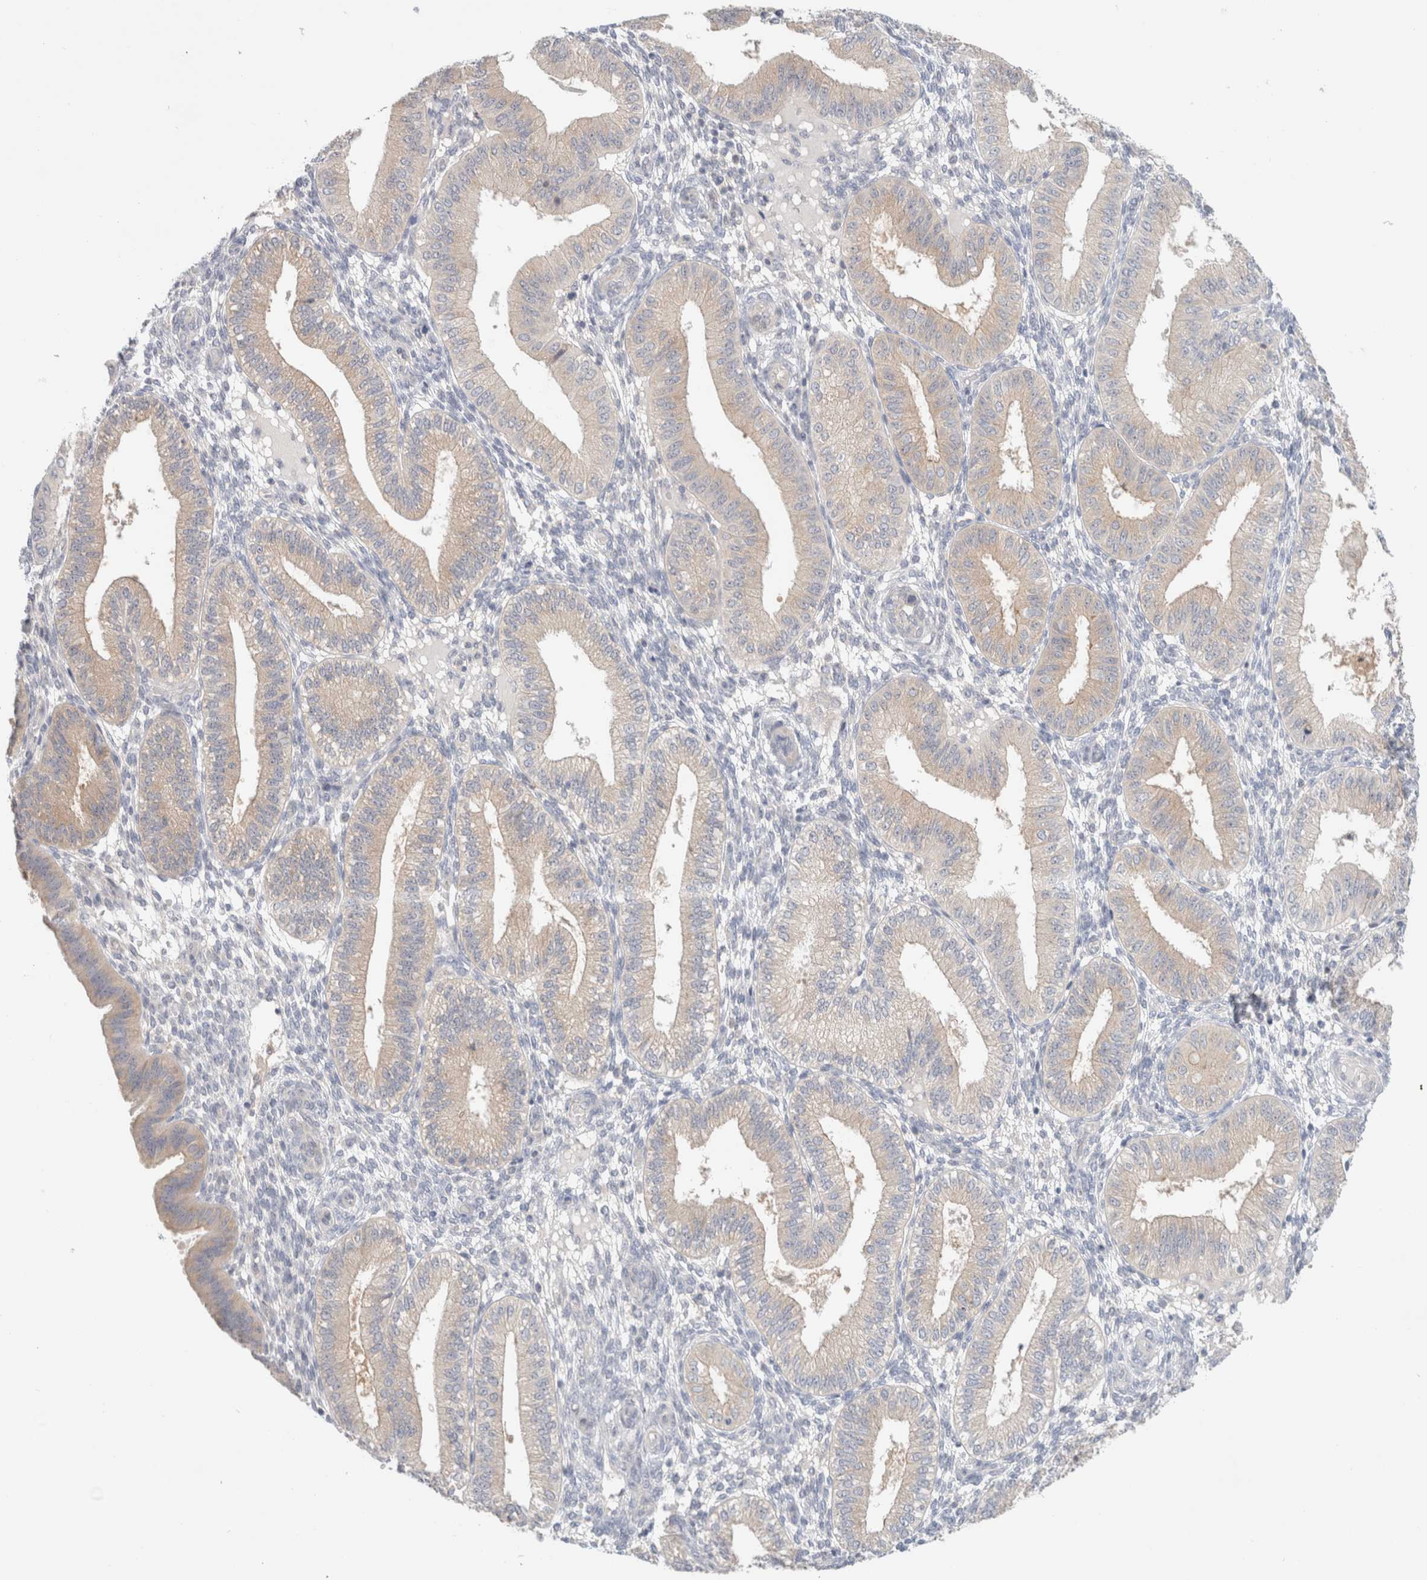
{"staining": {"intensity": "negative", "quantity": "none", "location": "none"}, "tissue": "endometrium", "cell_type": "Cells in endometrial stroma", "image_type": "normal", "snomed": [{"axis": "morphology", "description": "Normal tissue, NOS"}, {"axis": "topography", "description": "Endometrium"}], "caption": "Immunohistochemical staining of normal endometrium displays no significant positivity in cells in endometrial stroma.", "gene": "SDR16C5", "patient": {"sex": "female", "age": 39}}